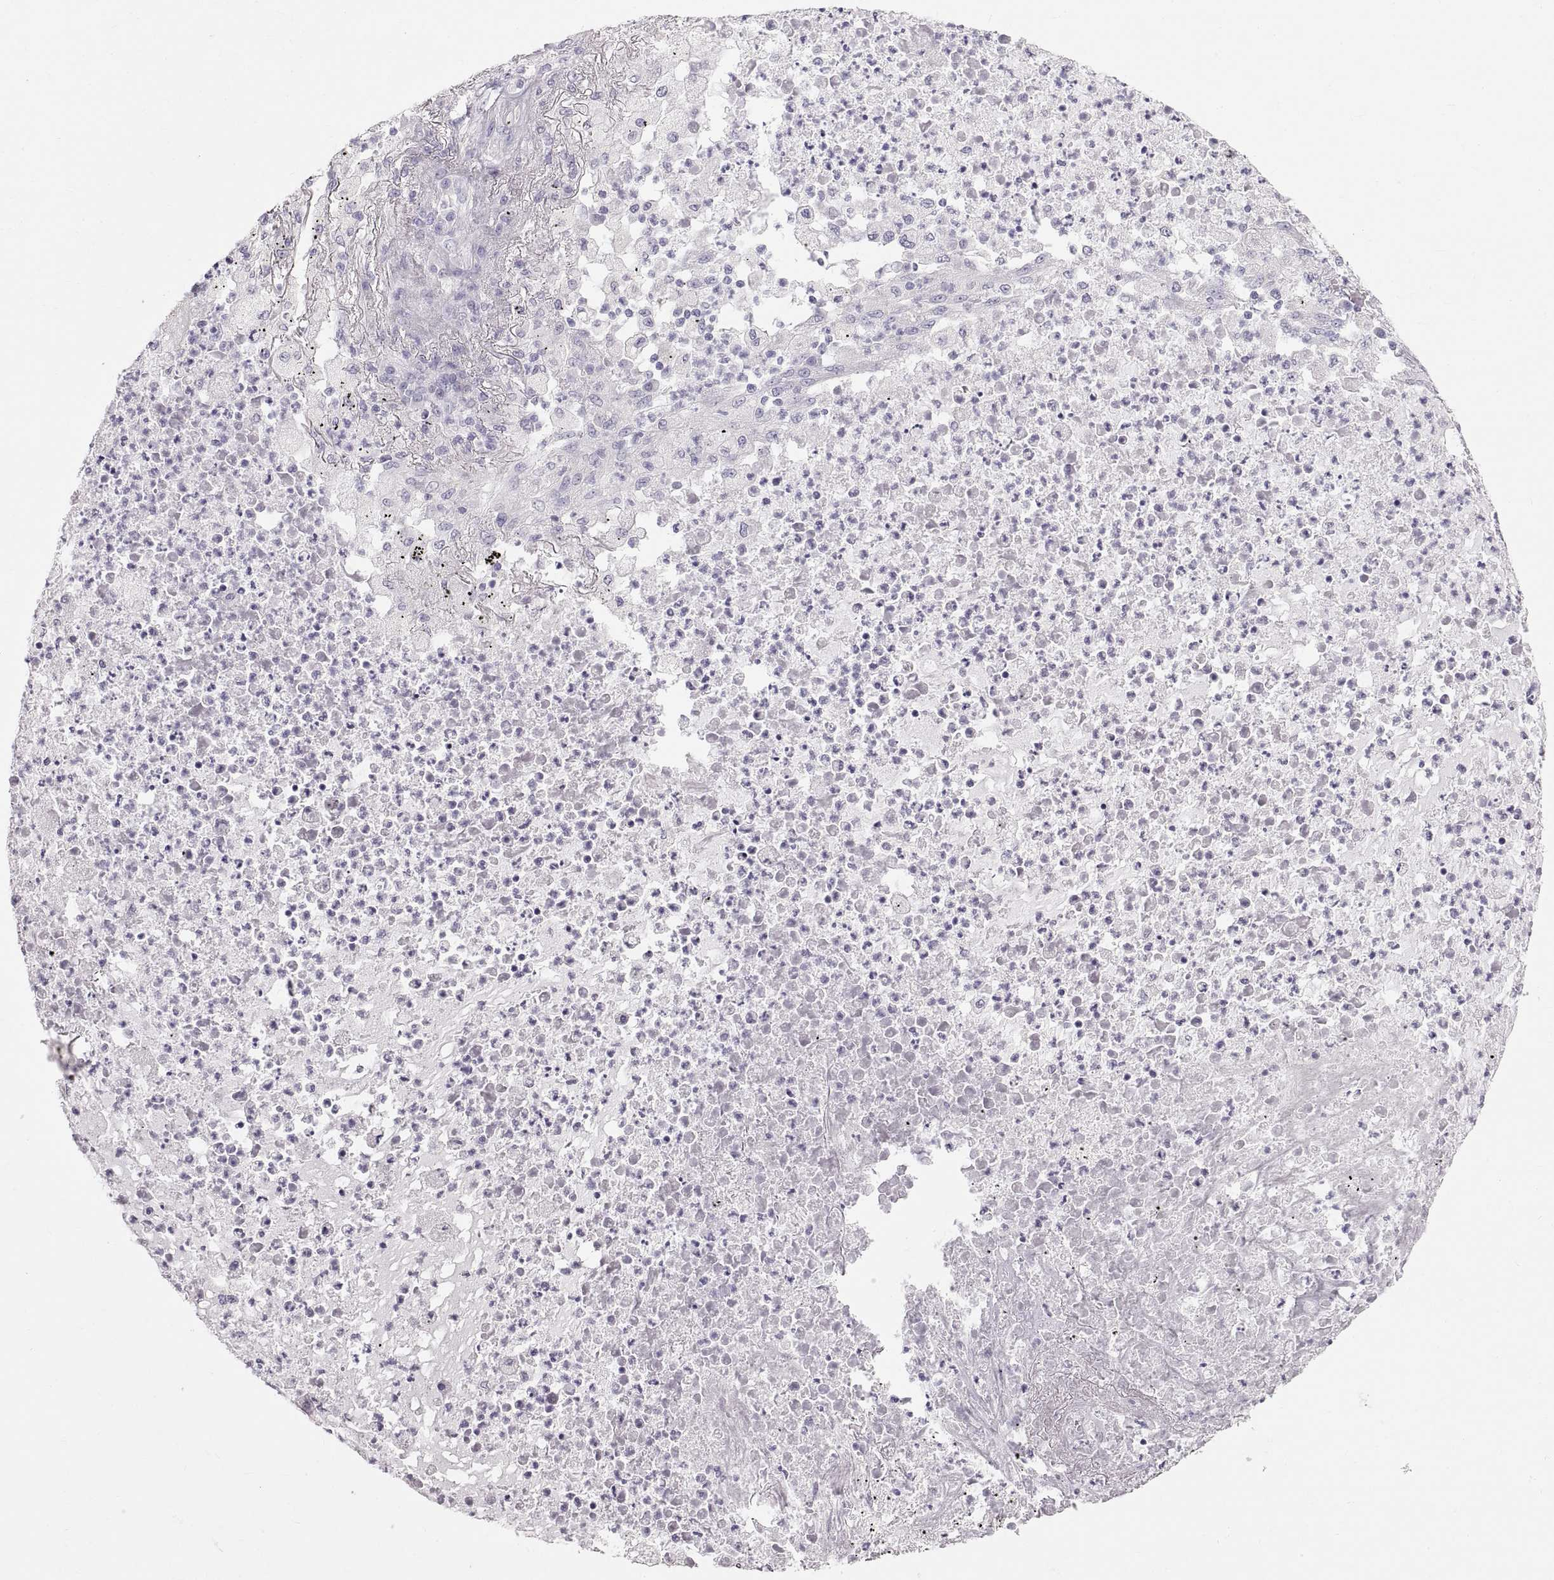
{"staining": {"intensity": "negative", "quantity": "none", "location": "none"}, "tissue": "lung cancer", "cell_type": "Tumor cells", "image_type": "cancer", "snomed": [{"axis": "morphology", "description": "Adenocarcinoma, NOS"}, {"axis": "topography", "description": "Lung"}], "caption": "Immunohistochemistry (IHC) micrograph of lung cancer stained for a protein (brown), which shows no expression in tumor cells.", "gene": "WBP2NL", "patient": {"sex": "female", "age": 73}}